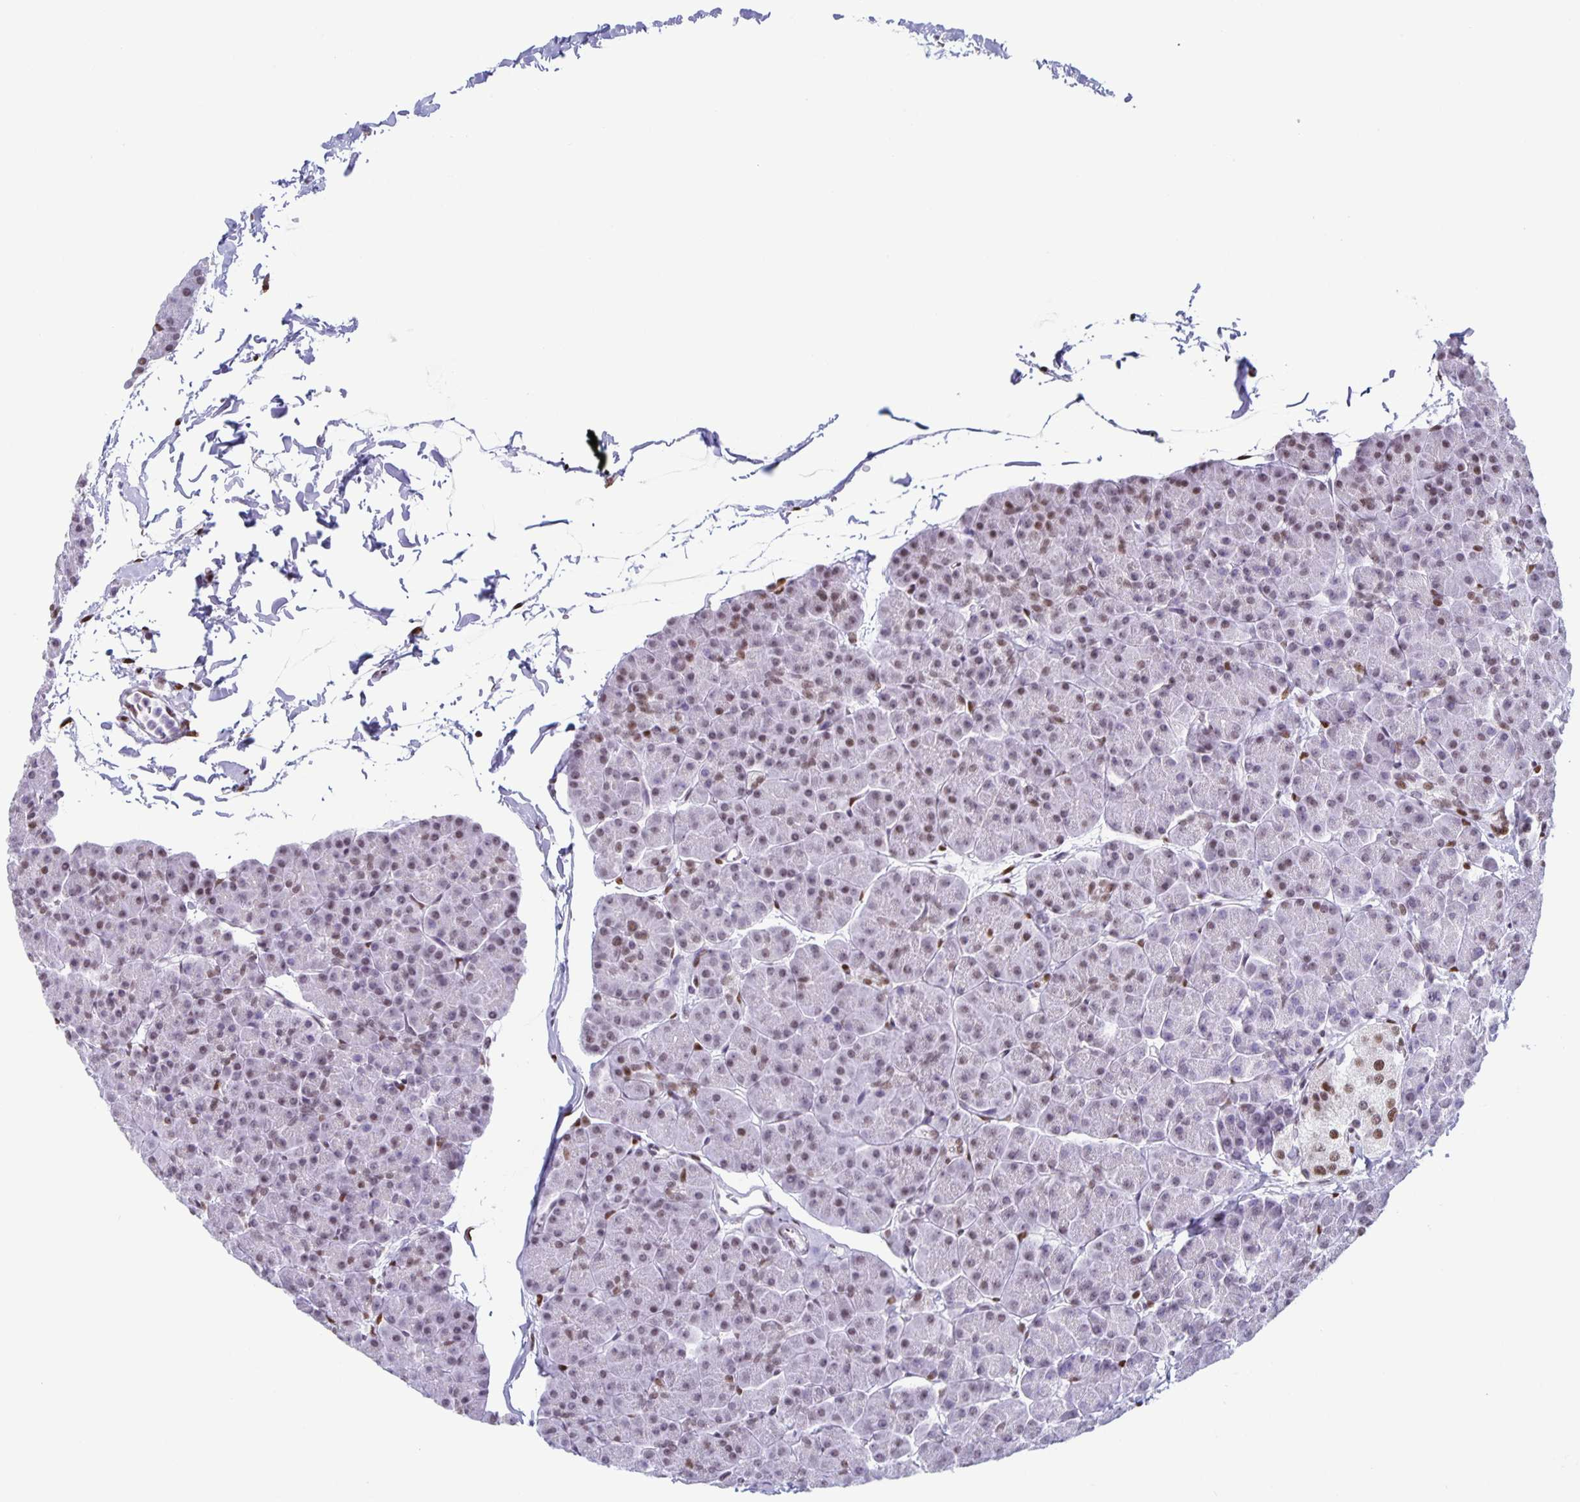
{"staining": {"intensity": "moderate", "quantity": "25%-75%", "location": "nuclear"}, "tissue": "pancreas", "cell_type": "Exocrine glandular cells", "image_type": "normal", "snomed": [{"axis": "morphology", "description": "Normal tissue, NOS"}, {"axis": "topography", "description": "Pancreas"}, {"axis": "topography", "description": "Peripheral nerve tissue"}], "caption": "Brown immunohistochemical staining in unremarkable human pancreas demonstrates moderate nuclear staining in about 25%-75% of exocrine glandular cells. Using DAB (3,3'-diaminobenzidine) (brown) and hematoxylin (blue) stains, captured at high magnification using brightfield microscopy.", "gene": "JUND", "patient": {"sex": "male", "age": 54}}